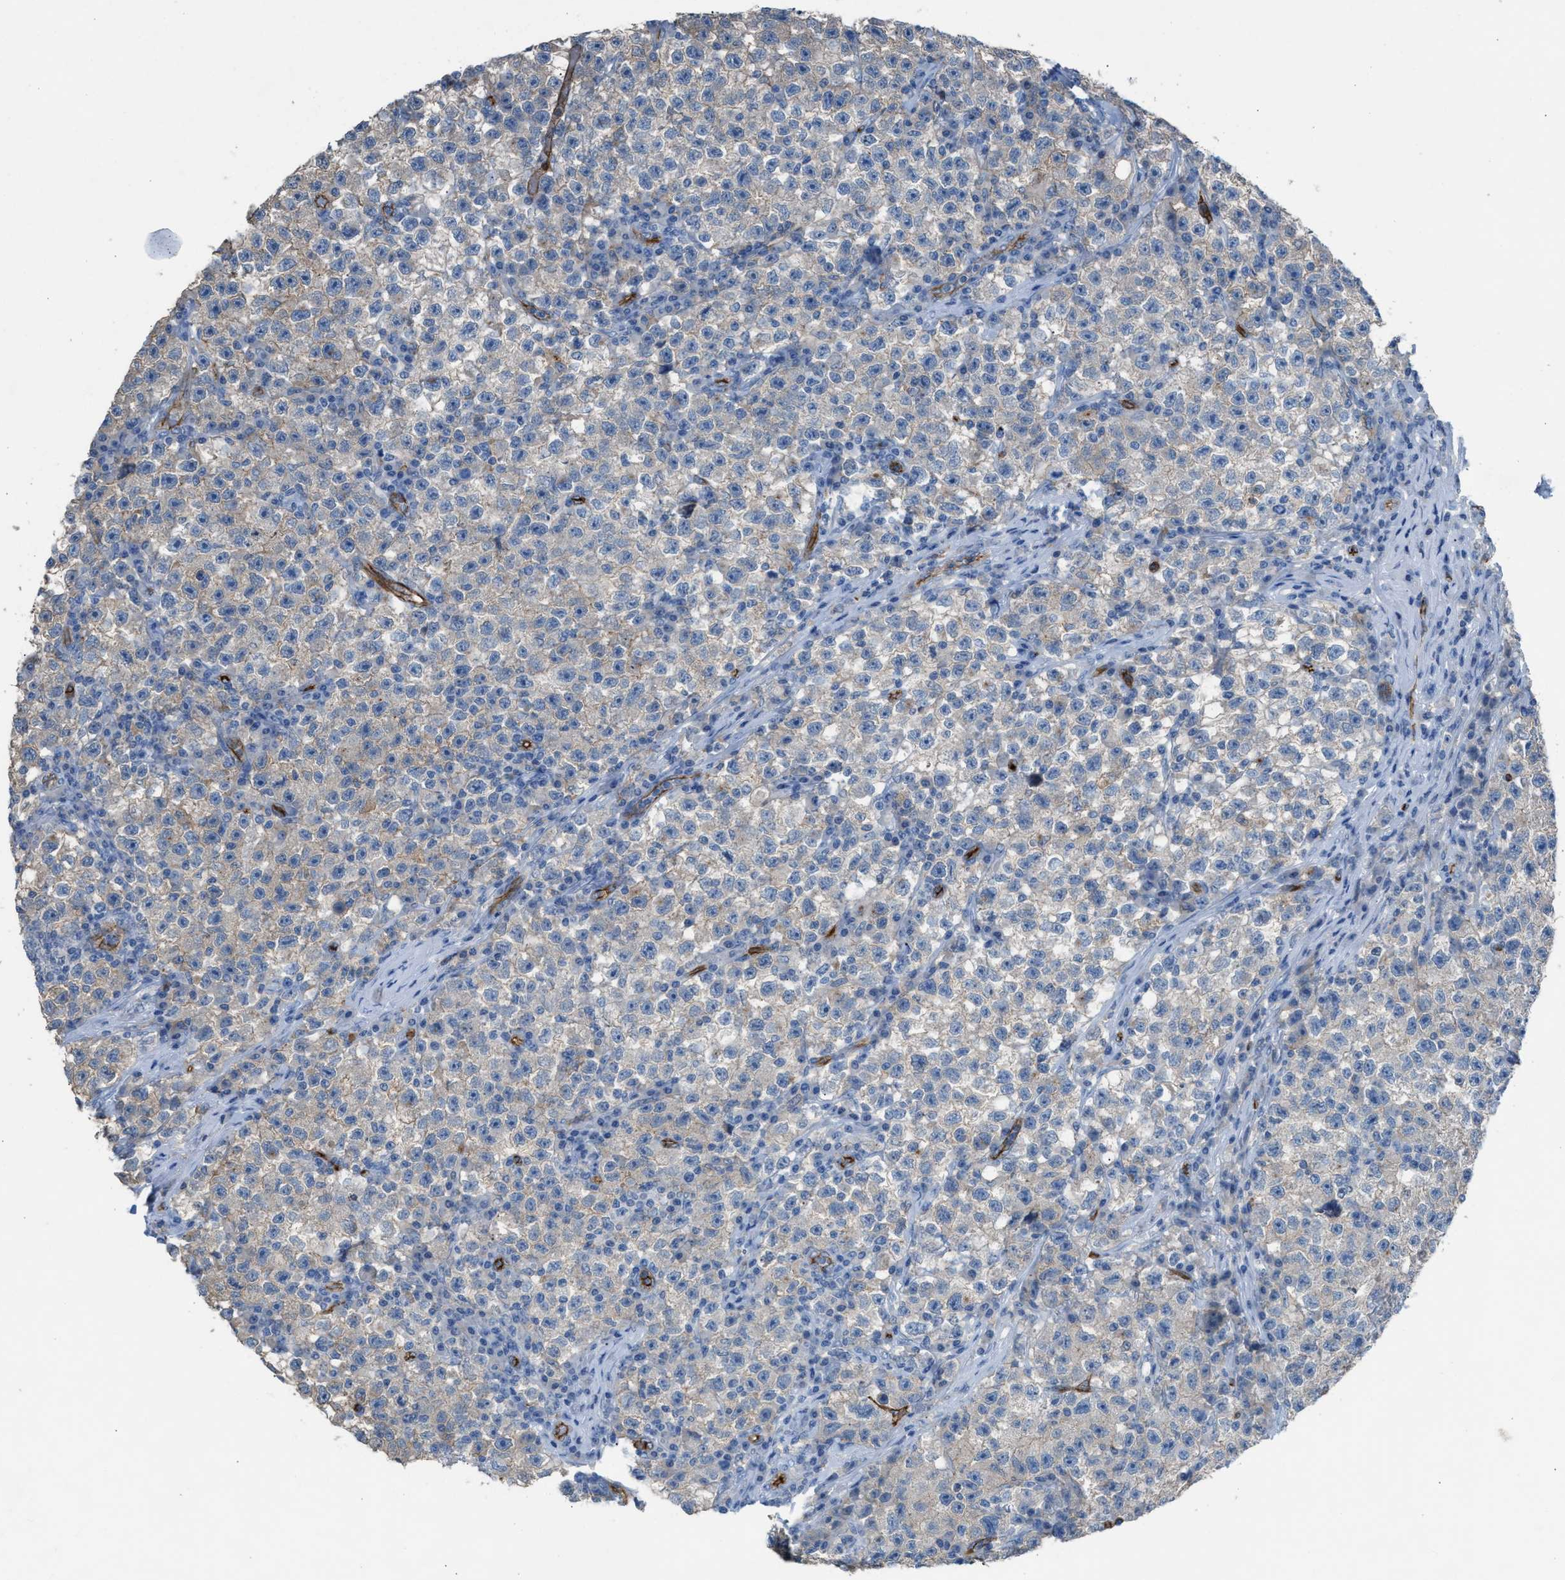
{"staining": {"intensity": "negative", "quantity": "none", "location": "none"}, "tissue": "testis cancer", "cell_type": "Tumor cells", "image_type": "cancer", "snomed": [{"axis": "morphology", "description": "Seminoma, NOS"}, {"axis": "topography", "description": "Testis"}], "caption": "Image shows no protein staining in tumor cells of seminoma (testis) tissue.", "gene": "DYSF", "patient": {"sex": "male", "age": 22}}